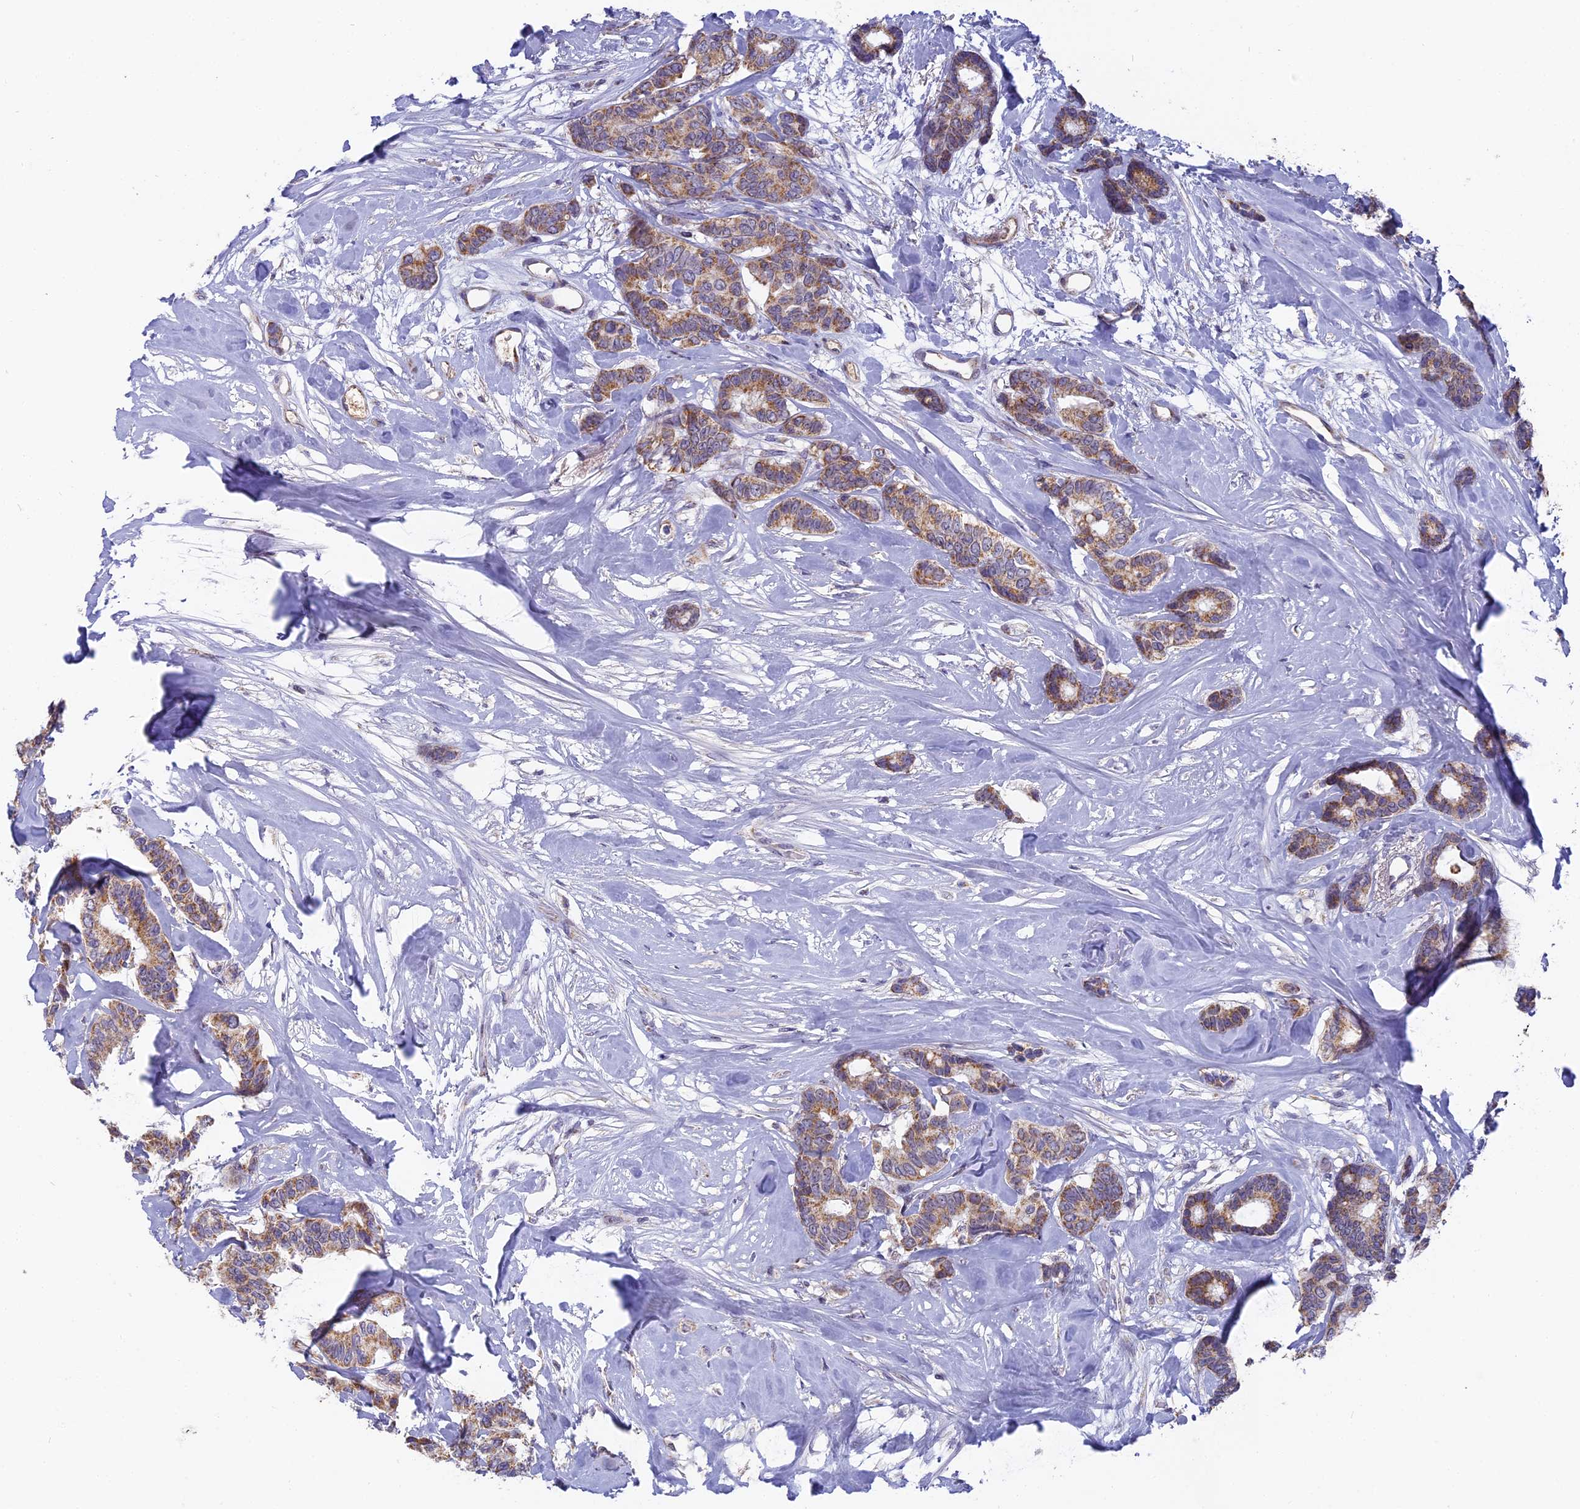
{"staining": {"intensity": "moderate", "quantity": ">75%", "location": "cytoplasmic/membranous"}, "tissue": "breast cancer", "cell_type": "Tumor cells", "image_type": "cancer", "snomed": [{"axis": "morphology", "description": "Duct carcinoma"}, {"axis": "topography", "description": "Breast"}], "caption": "A high-resolution photomicrograph shows immunohistochemistry staining of infiltrating ductal carcinoma (breast), which displays moderate cytoplasmic/membranous expression in about >75% of tumor cells.", "gene": "DTWD1", "patient": {"sex": "female", "age": 87}}